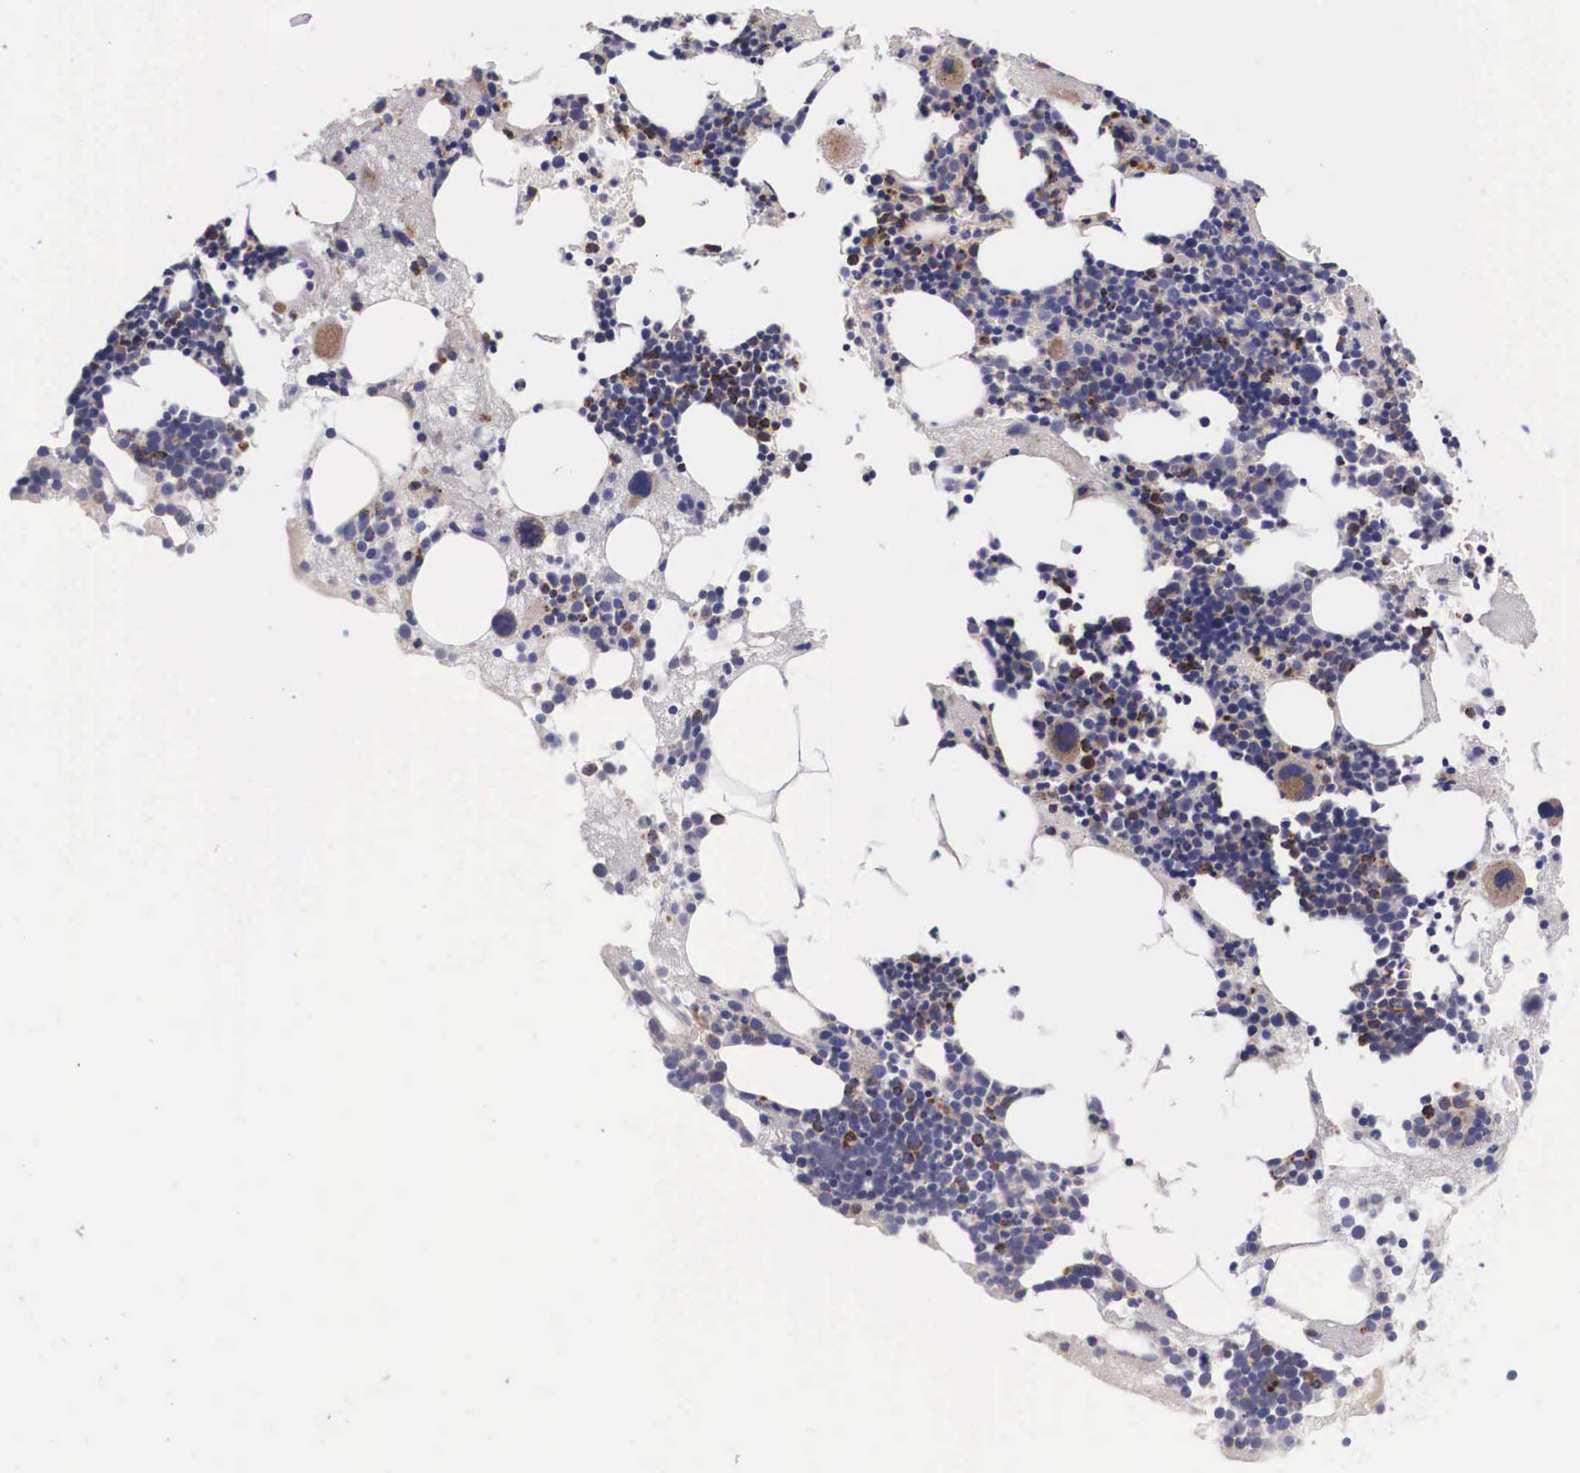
{"staining": {"intensity": "moderate", "quantity": "25%-75%", "location": "cytoplasmic/membranous"}, "tissue": "bone marrow", "cell_type": "Hematopoietic cells", "image_type": "normal", "snomed": [{"axis": "morphology", "description": "Normal tissue, NOS"}, {"axis": "topography", "description": "Bone marrow"}], "caption": "A medium amount of moderate cytoplasmic/membranous staining is appreciated in approximately 25%-75% of hematopoietic cells in benign bone marrow. (DAB = brown stain, brightfield microscopy at high magnification).", "gene": "NAGA", "patient": {"sex": "male", "age": 75}}